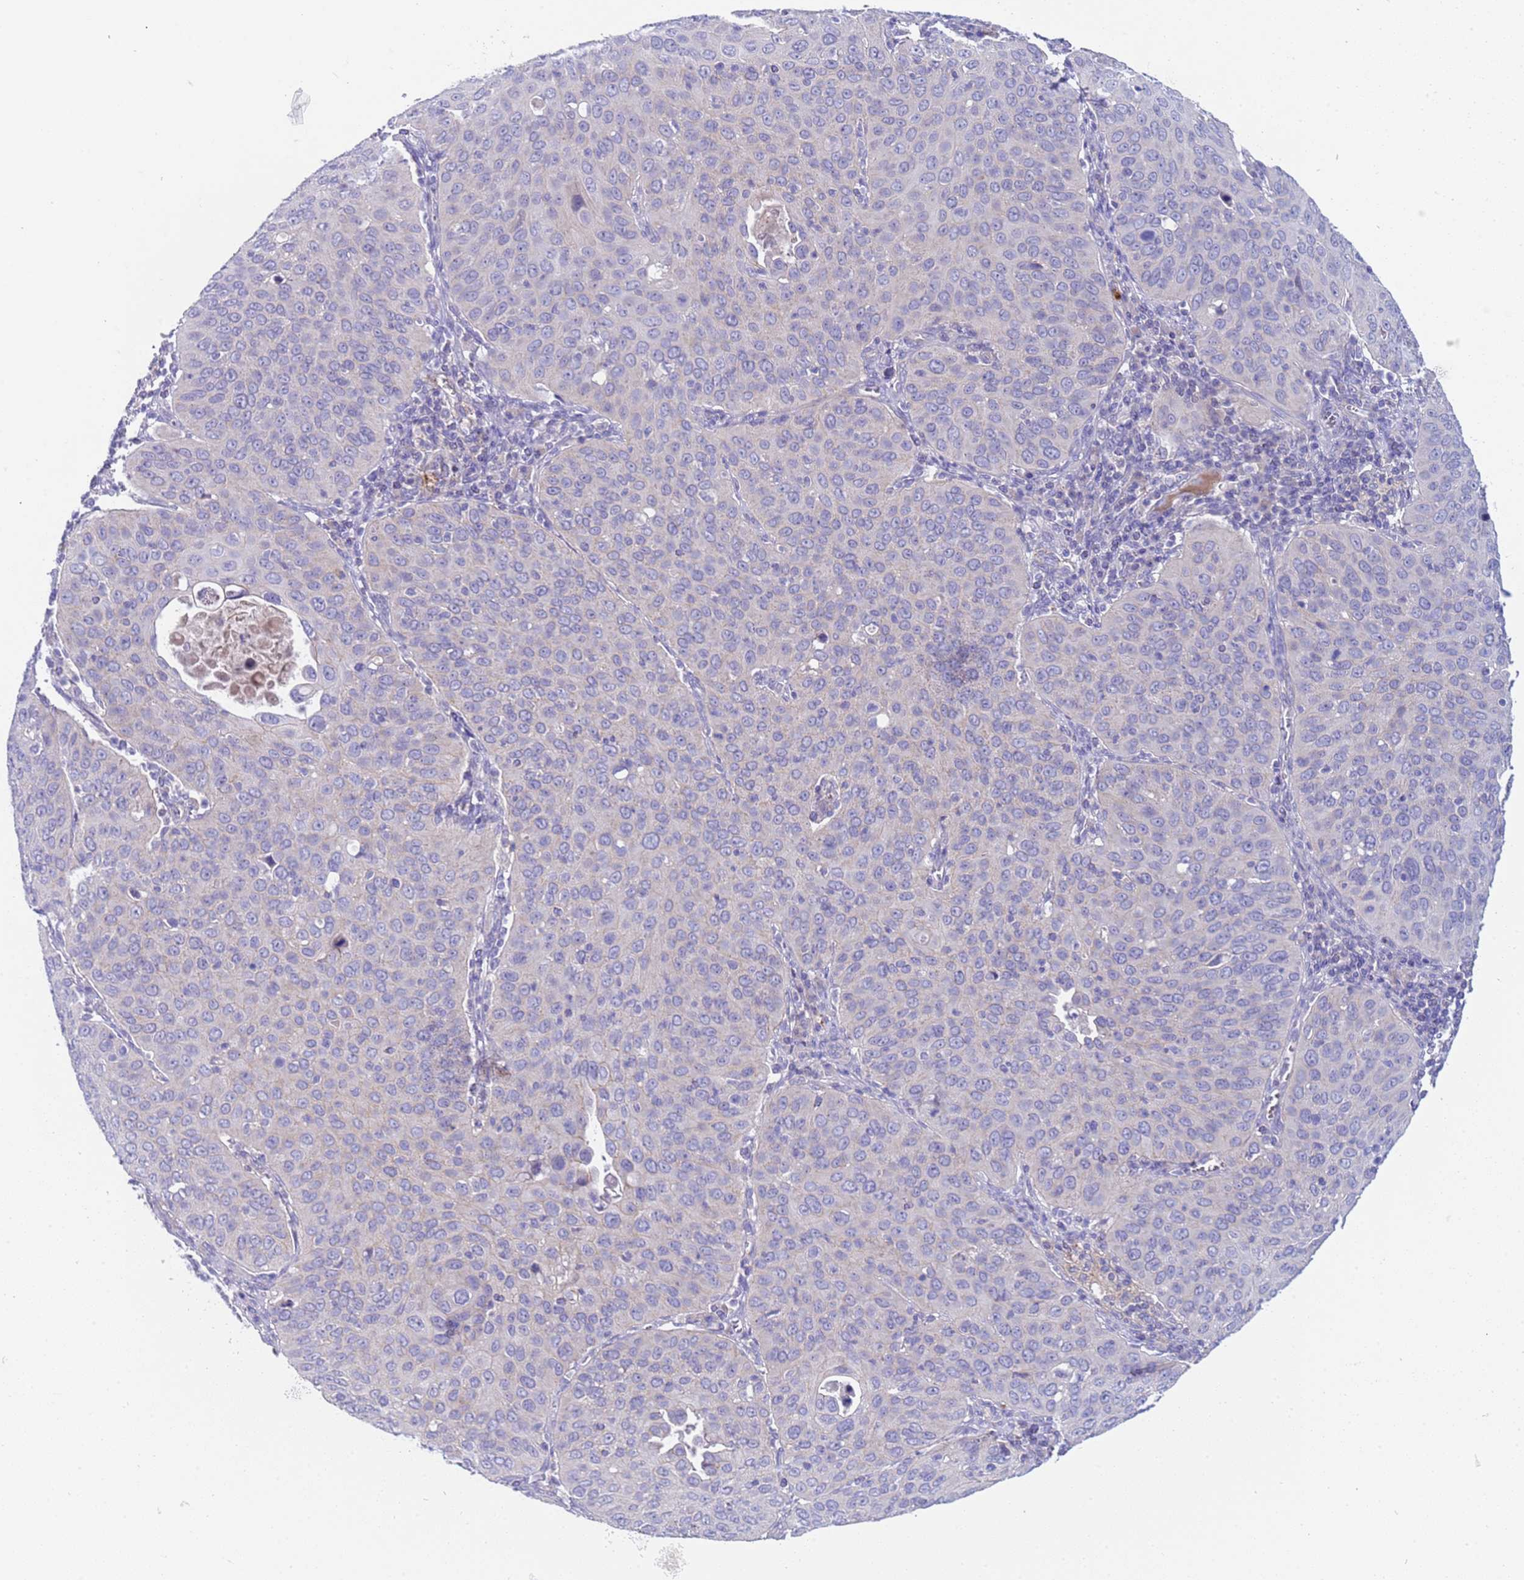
{"staining": {"intensity": "negative", "quantity": "none", "location": "none"}, "tissue": "cervical cancer", "cell_type": "Tumor cells", "image_type": "cancer", "snomed": [{"axis": "morphology", "description": "Squamous cell carcinoma, NOS"}, {"axis": "topography", "description": "Cervix"}], "caption": "DAB (3,3'-diaminobenzidine) immunohistochemical staining of squamous cell carcinoma (cervical) reveals no significant expression in tumor cells. Brightfield microscopy of IHC stained with DAB (brown) and hematoxylin (blue), captured at high magnification.", "gene": "C4orf46", "patient": {"sex": "female", "age": 36}}